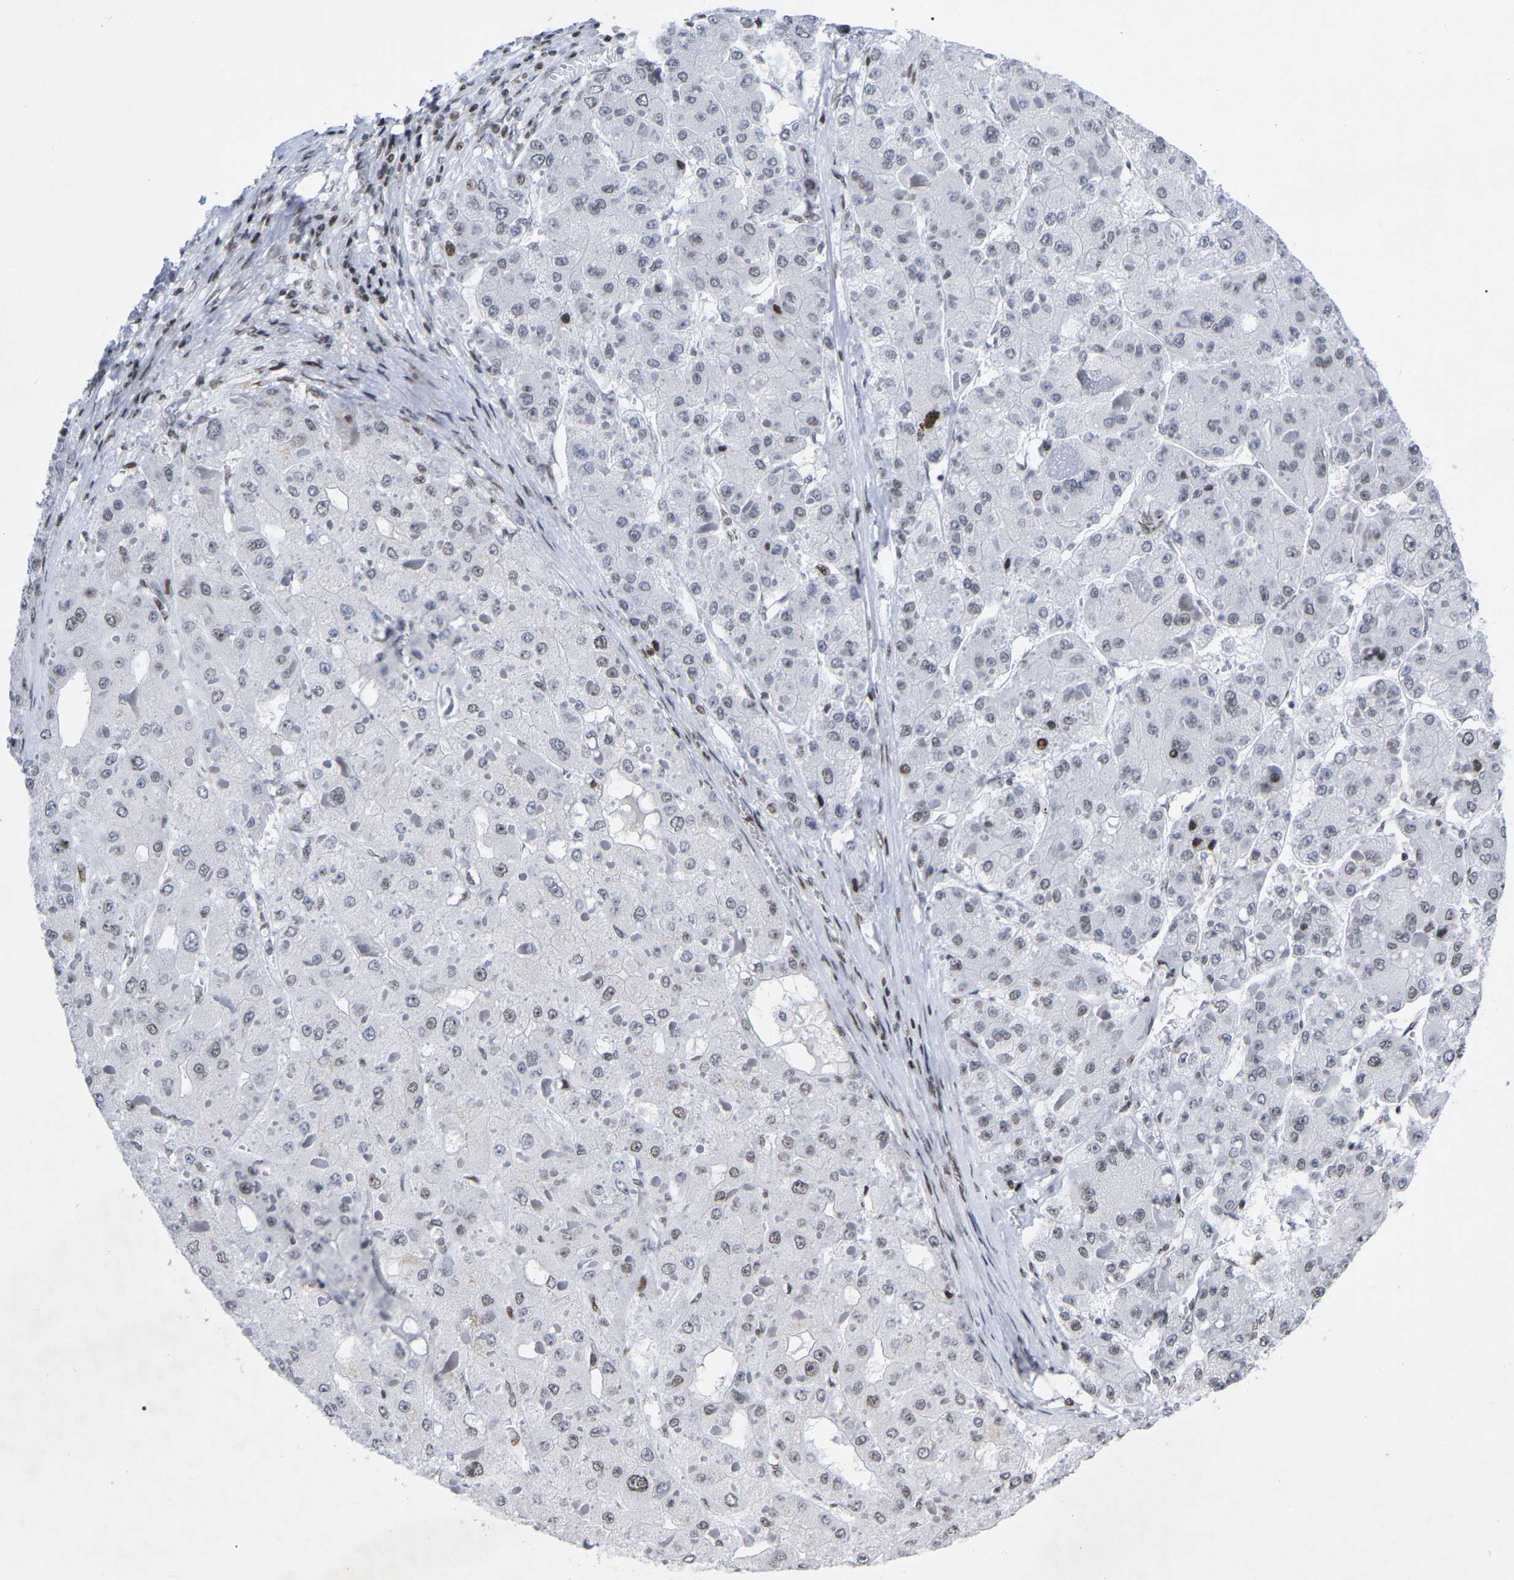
{"staining": {"intensity": "weak", "quantity": "<25%", "location": "nuclear"}, "tissue": "liver cancer", "cell_type": "Tumor cells", "image_type": "cancer", "snomed": [{"axis": "morphology", "description": "Carcinoma, Hepatocellular, NOS"}, {"axis": "topography", "description": "Liver"}], "caption": "IHC of human hepatocellular carcinoma (liver) reveals no expression in tumor cells.", "gene": "PRCC", "patient": {"sex": "female", "age": 73}}